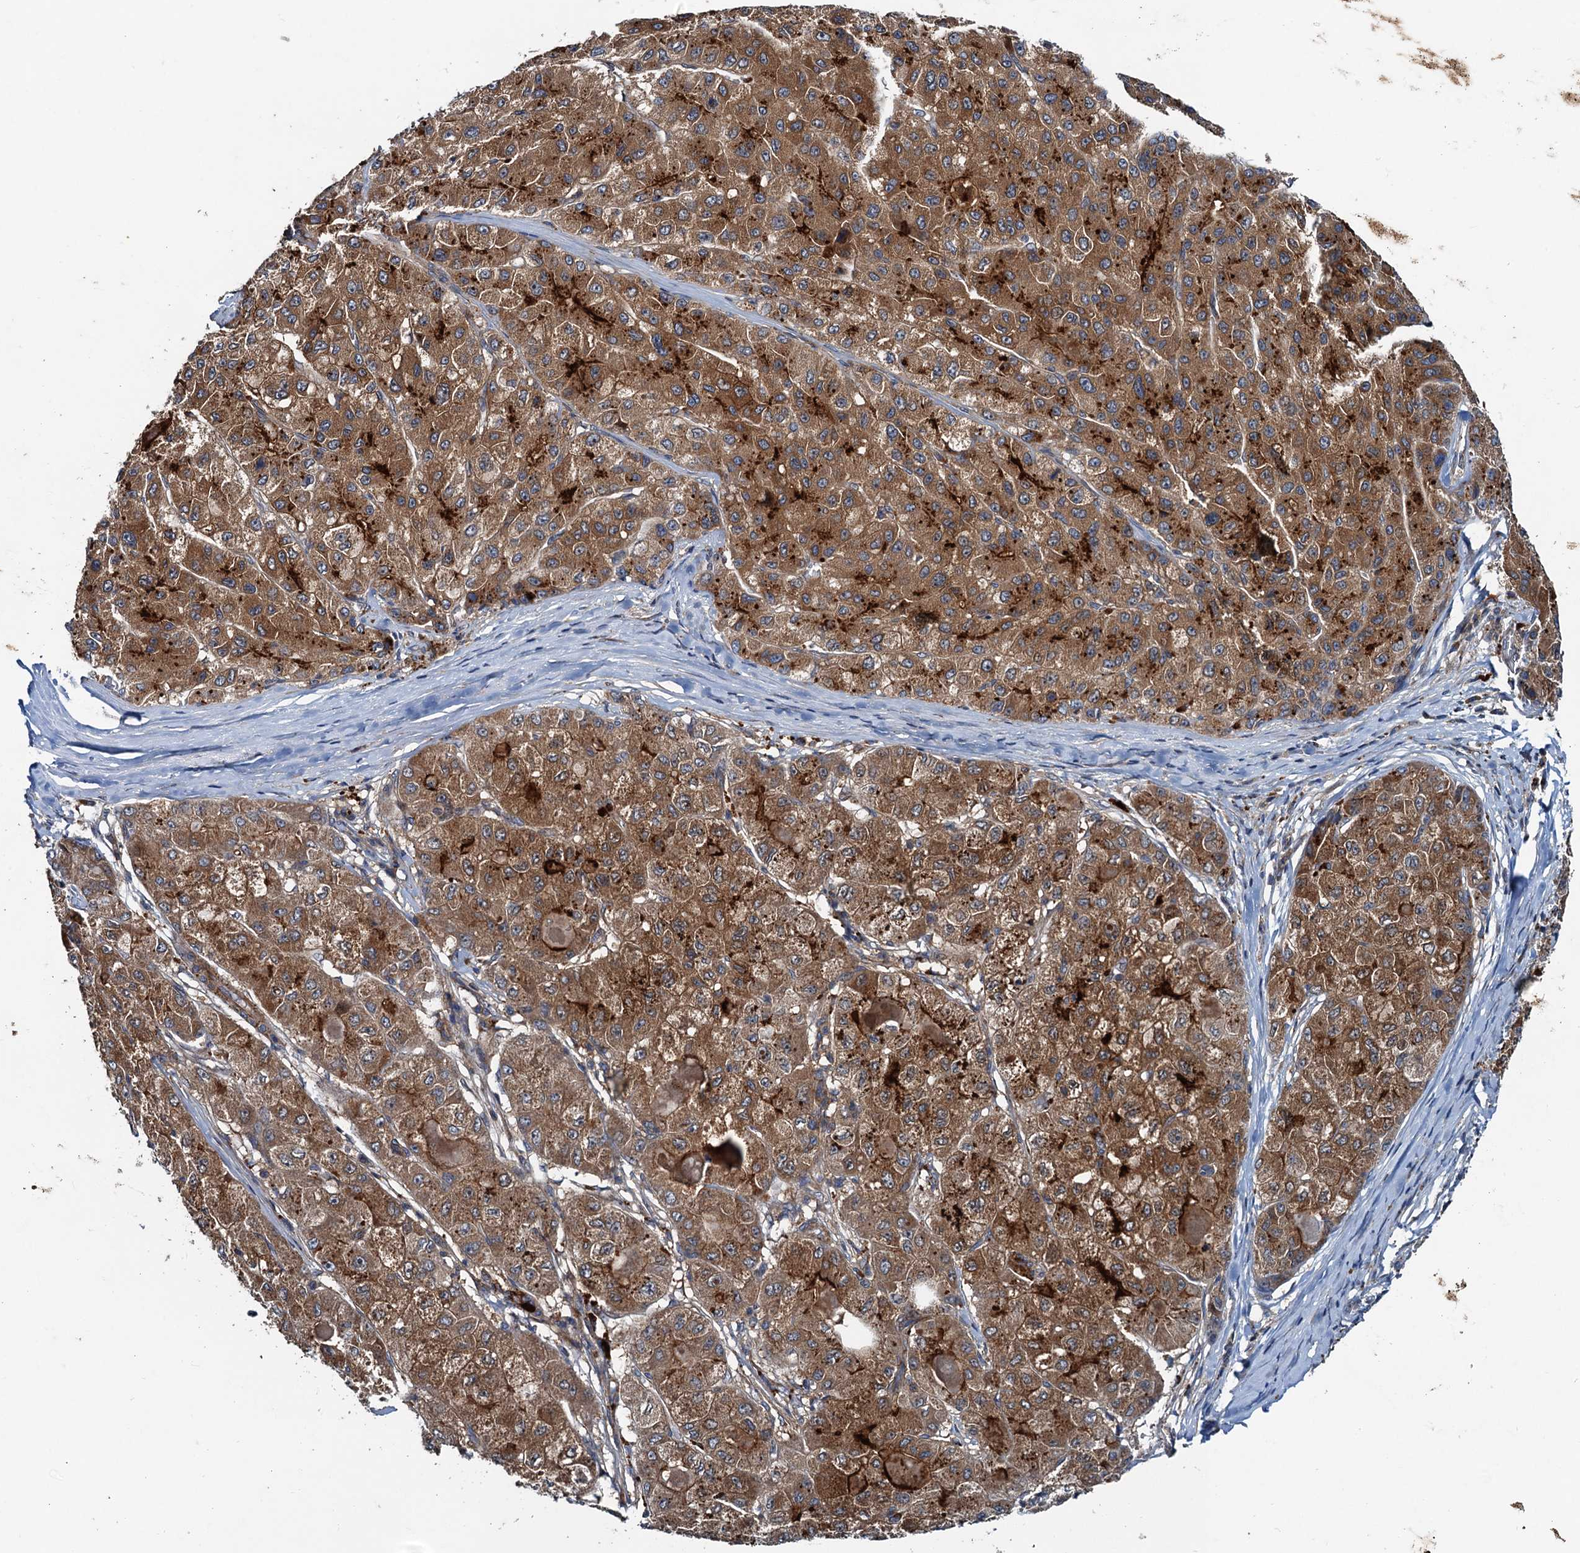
{"staining": {"intensity": "moderate", "quantity": ">75%", "location": "cytoplasmic/membranous"}, "tissue": "liver cancer", "cell_type": "Tumor cells", "image_type": "cancer", "snomed": [{"axis": "morphology", "description": "Carcinoma, Hepatocellular, NOS"}, {"axis": "topography", "description": "Liver"}], "caption": "Moderate cytoplasmic/membranous protein positivity is seen in approximately >75% of tumor cells in hepatocellular carcinoma (liver).", "gene": "EFL1", "patient": {"sex": "male", "age": 80}}